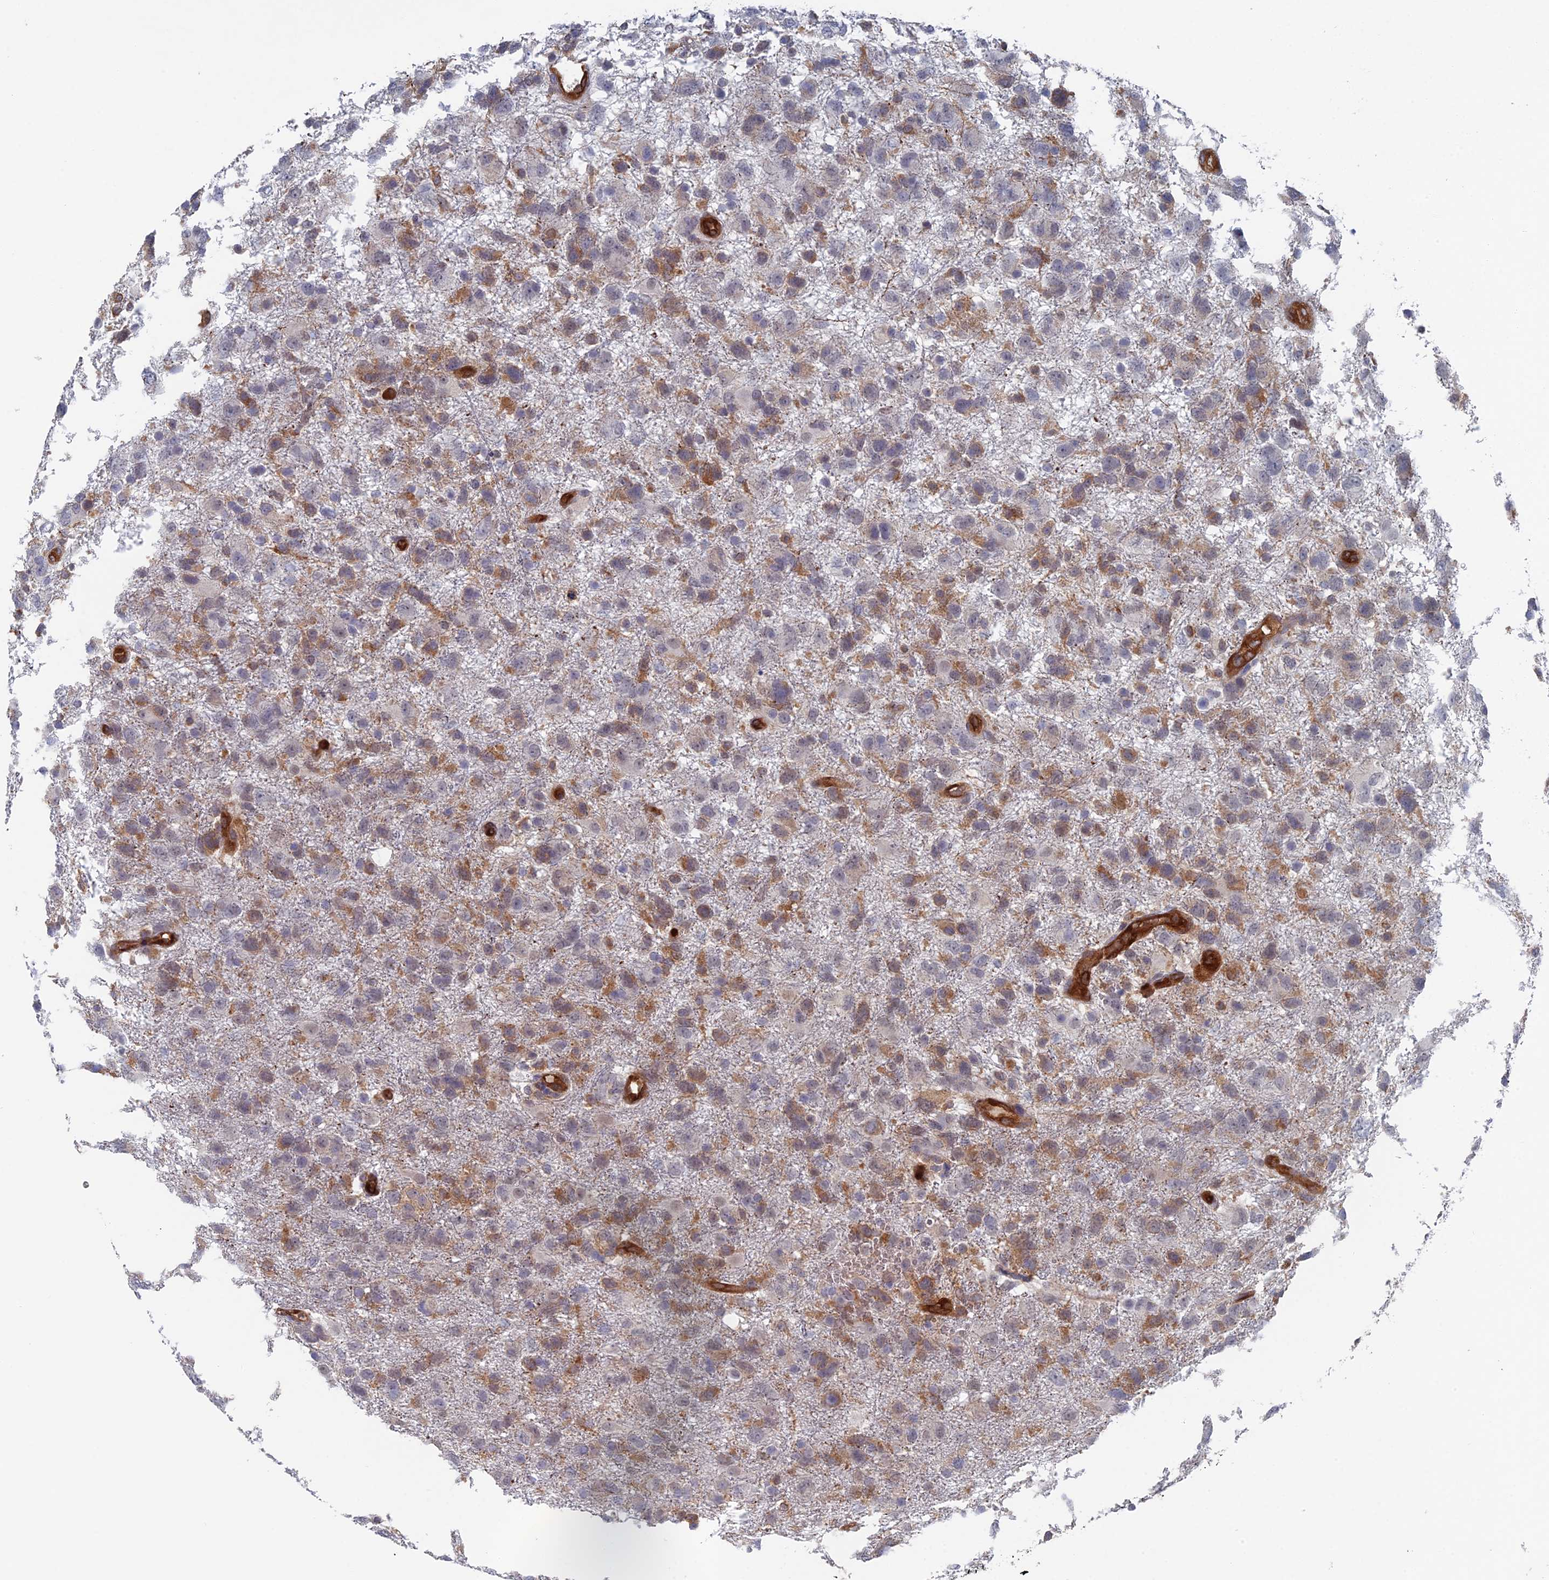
{"staining": {"intensity": "moderate", "quantity": "<25%", "location": "cytoplasmic/membranous"}, "tissue": "glioma", "cell_type": "Tumor cells", "image_type": "cancer", "snomed": [{"axis": "morphology", "description": "Glioma, malignant, High grade"}, {"axis": "topography", "description": "Brain"}], "caption": "Immunohistochemistry (IHC) of human malignant glioma (high-grade) displays low levels of moderate cytoplasmic/membranous staining in about <25% of tumor cells.", "gene": "ARAP3", "patient": {"sex": "male", "age": 61}}